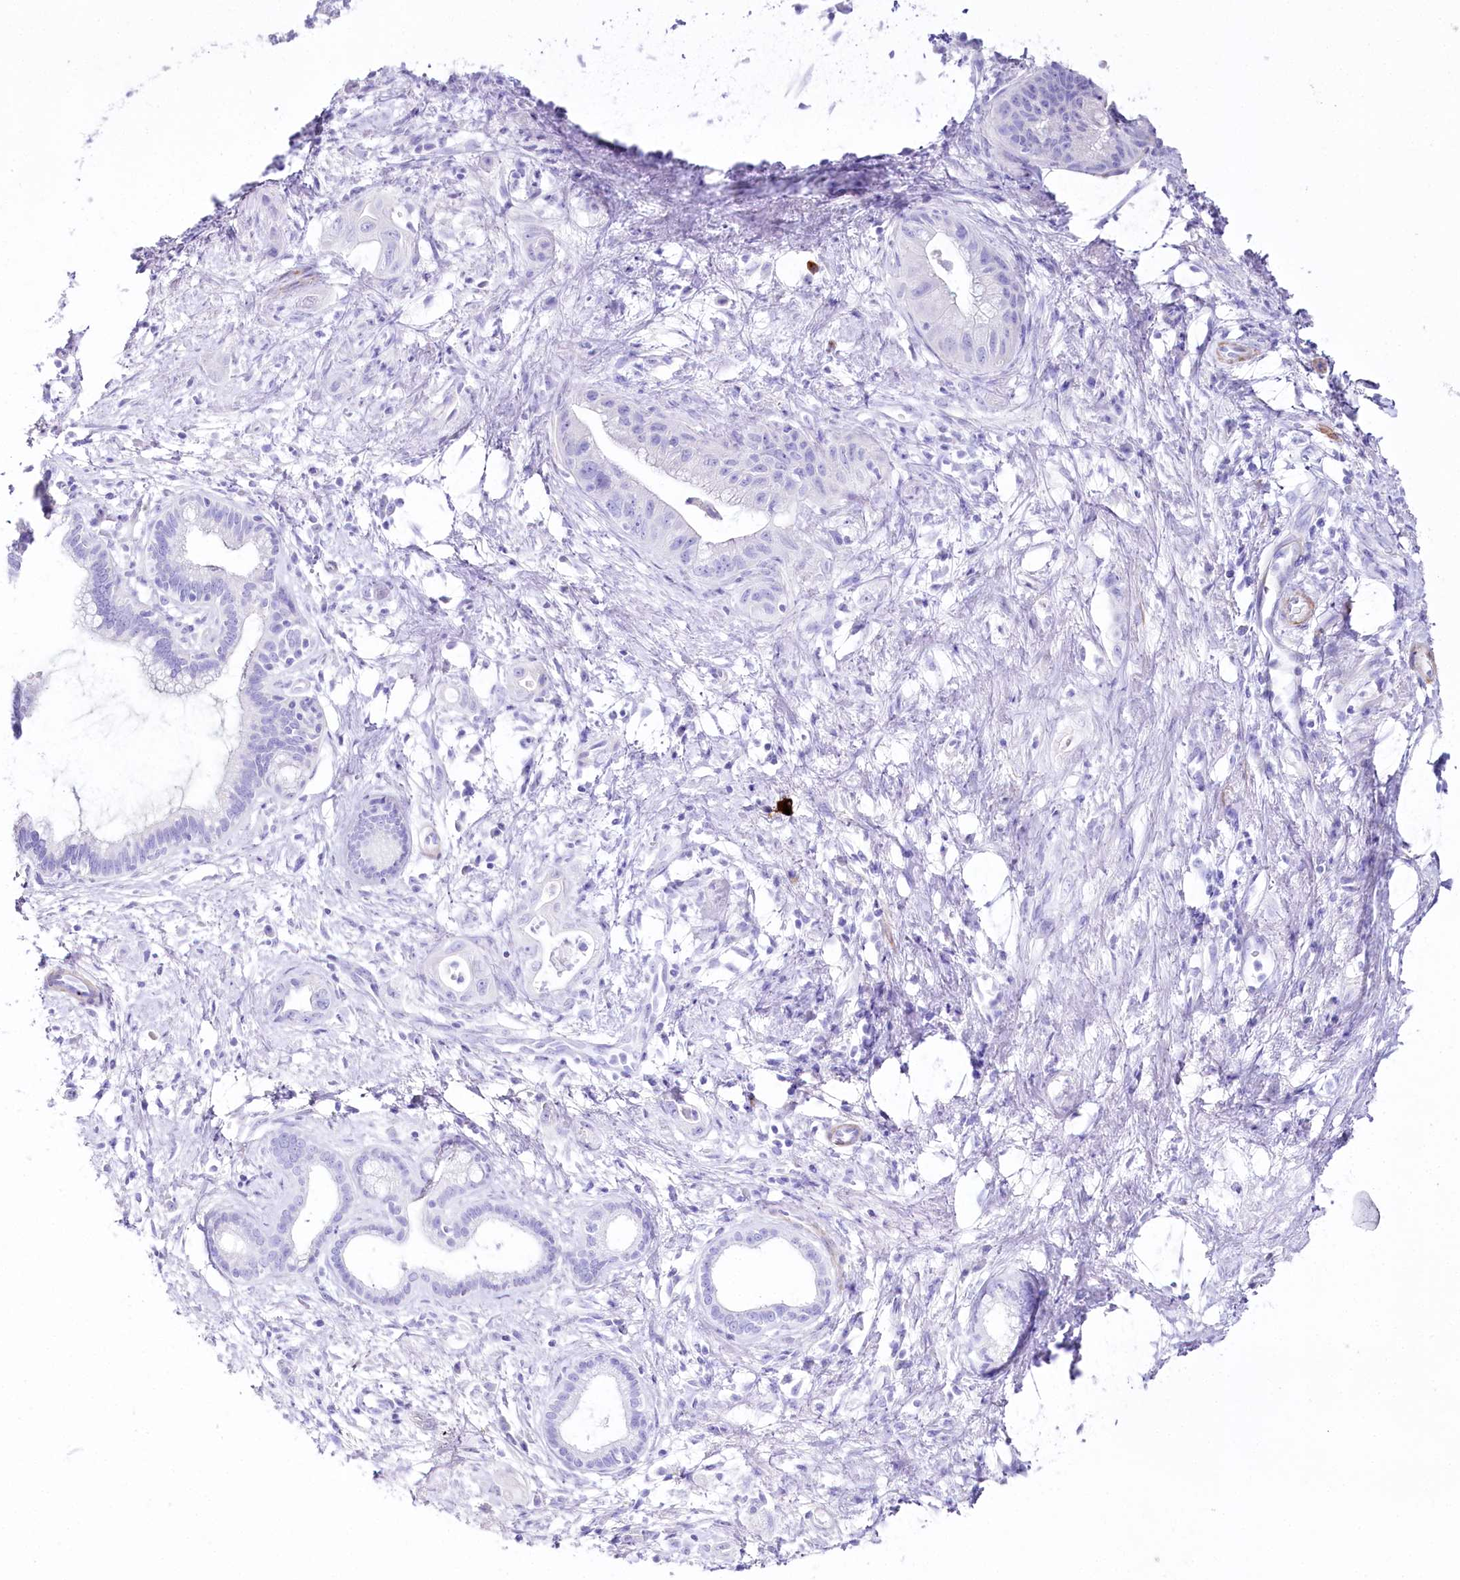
{"staining": {"intensity": "negative", "quantity": "none", "location": "none"}, "tissue": "pancreatic cancer", "cell_type": "Tumor cells", "image_type": "cancer", "snomed": [{"axis": "morphology", "description": "Adenocarcinoma, NOS"}, {"axis": "topography", "description": "Pancreas"}], "caption": "Tumor cells are negative for protein expression in human pancreatic cancer.", "gene": "CSN3", "patient": {"sex": "female", "age": 73}}